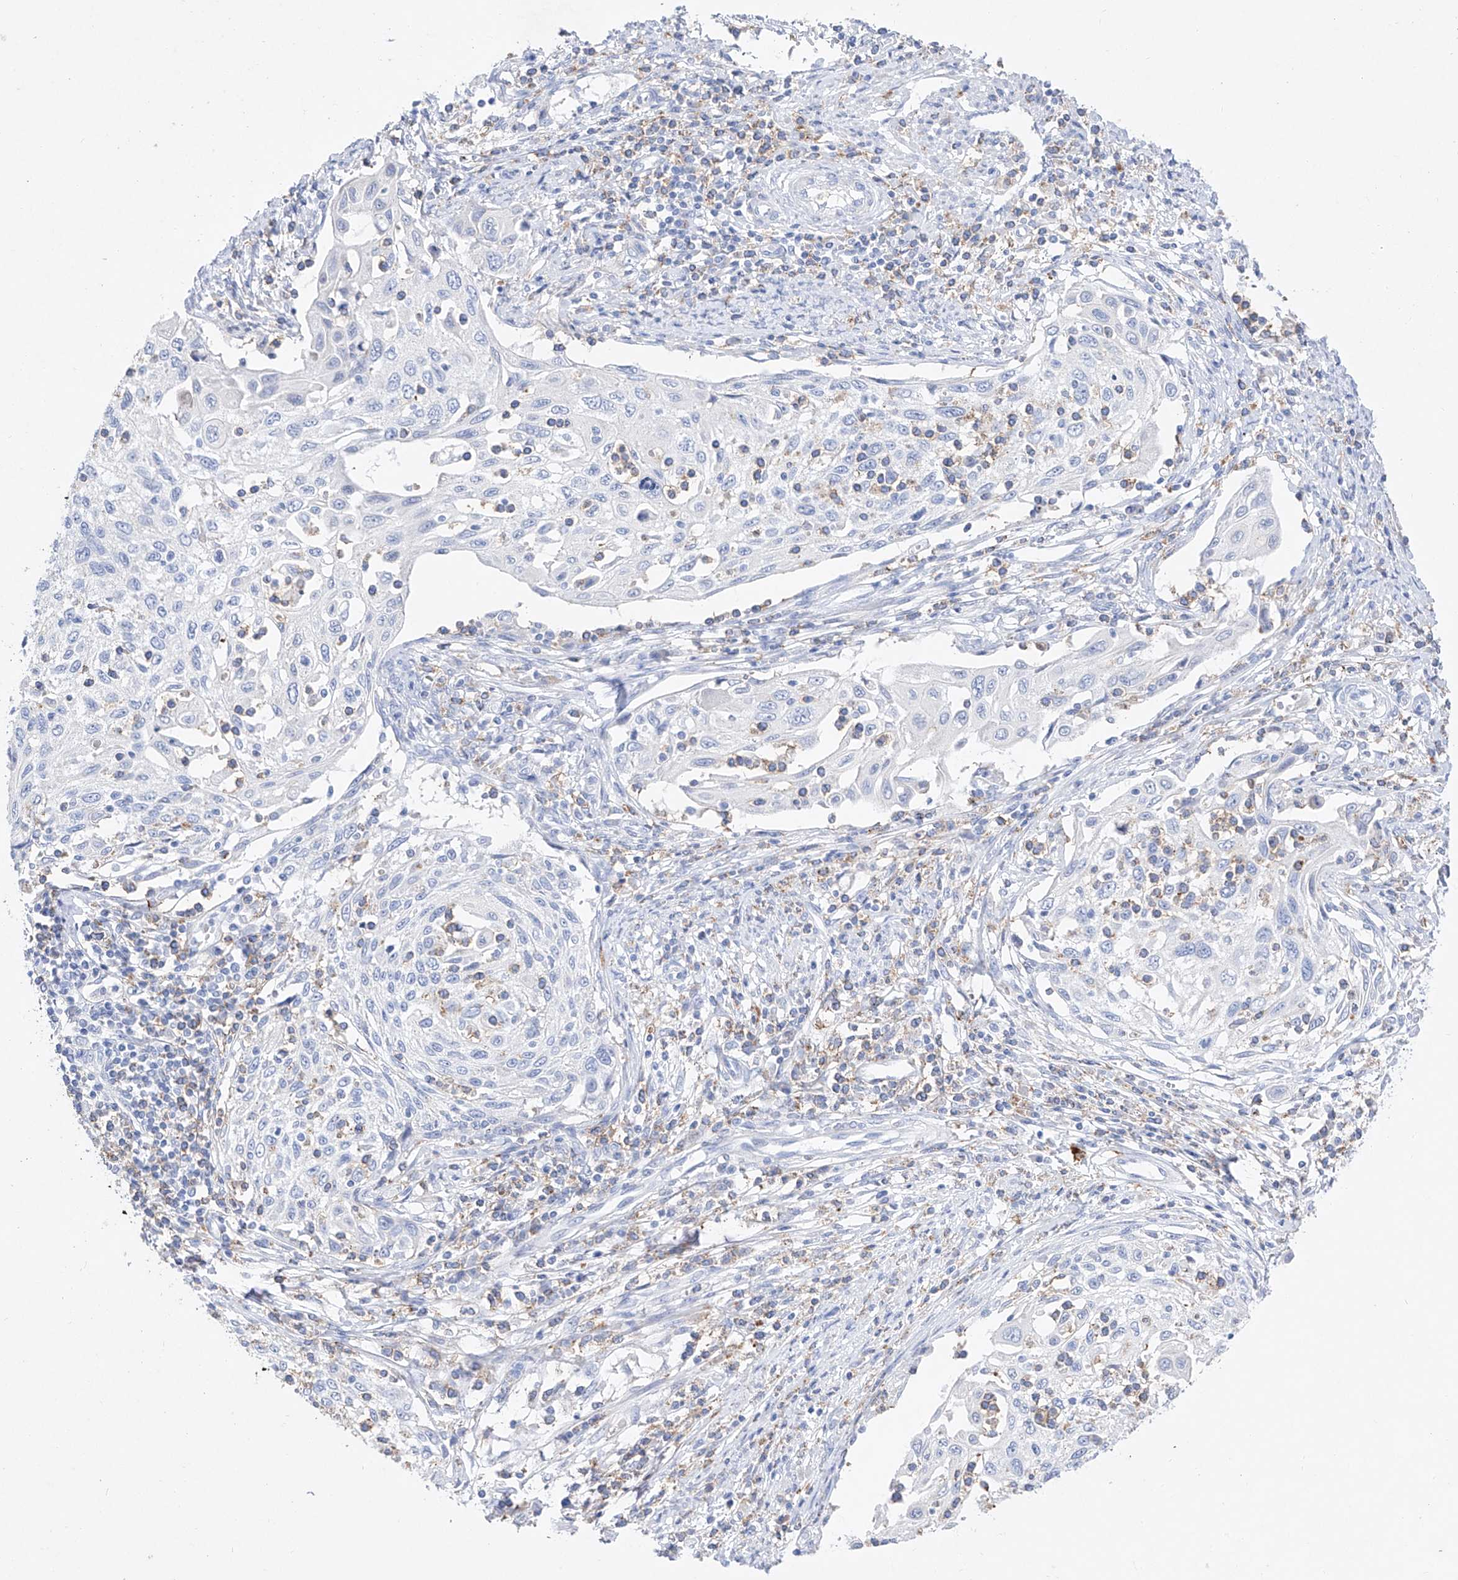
{"staining": {"intensity": "negative", "quantity": "none", "location": "none"}, "tissue": "cervical cancer", "cell_type": "Tumor cells", "image_type": "cancer", "snomed": [{"axis": "morphology", "description": "Squamous cell carcinoma, NOS"}, {"axis": "topography", "description": "Cervix"}], "caption": "A high-resolution image shows immunohistochemistry staining of squamous cell carcinoma (cervical), which displays no significant expression in tumor cells.", "gene": "TM7SF2", "patient": {"sex": "female", "age": 70}}